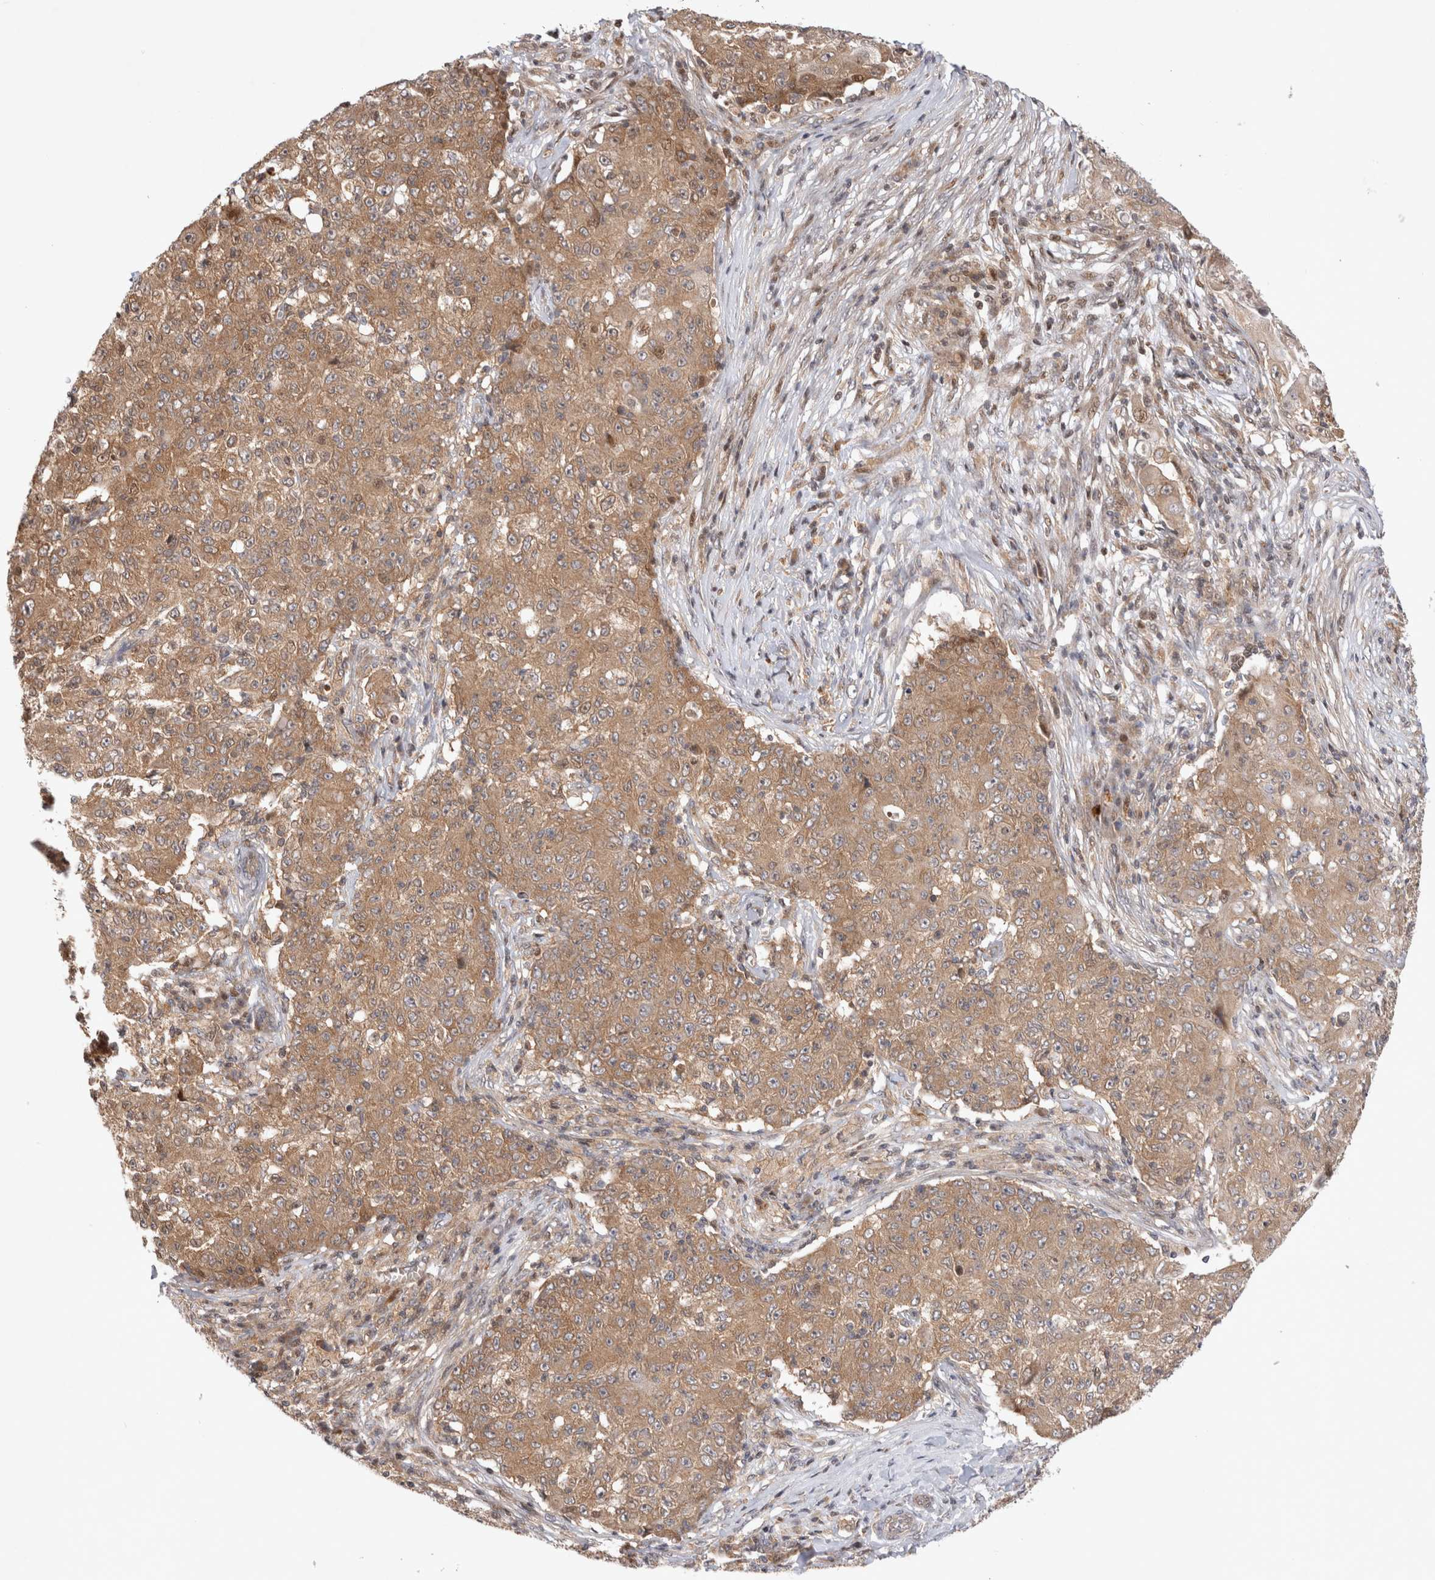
{"staining": {"intensity": "moderate", "quantity": ">75%", "location": "cytoplasmic/membranous"}, "tissue": "ovarian cancer", "cell_type": "Tumor cells", "image_type": "cancer", "snomed": [{"axis": "morphology", "description": "Carcinoma, endometroid"}, {"axis": "topography", "description": "Ovary"}], "caption": "Approximately >75% of tumor cells in human ovarian cancer reveal moderate cytoplasmic/membranous protein expression as visualized by brown immunohistochemical staining.", "gene": "HTT", "patient": {"sex": "female", "age": 42}}